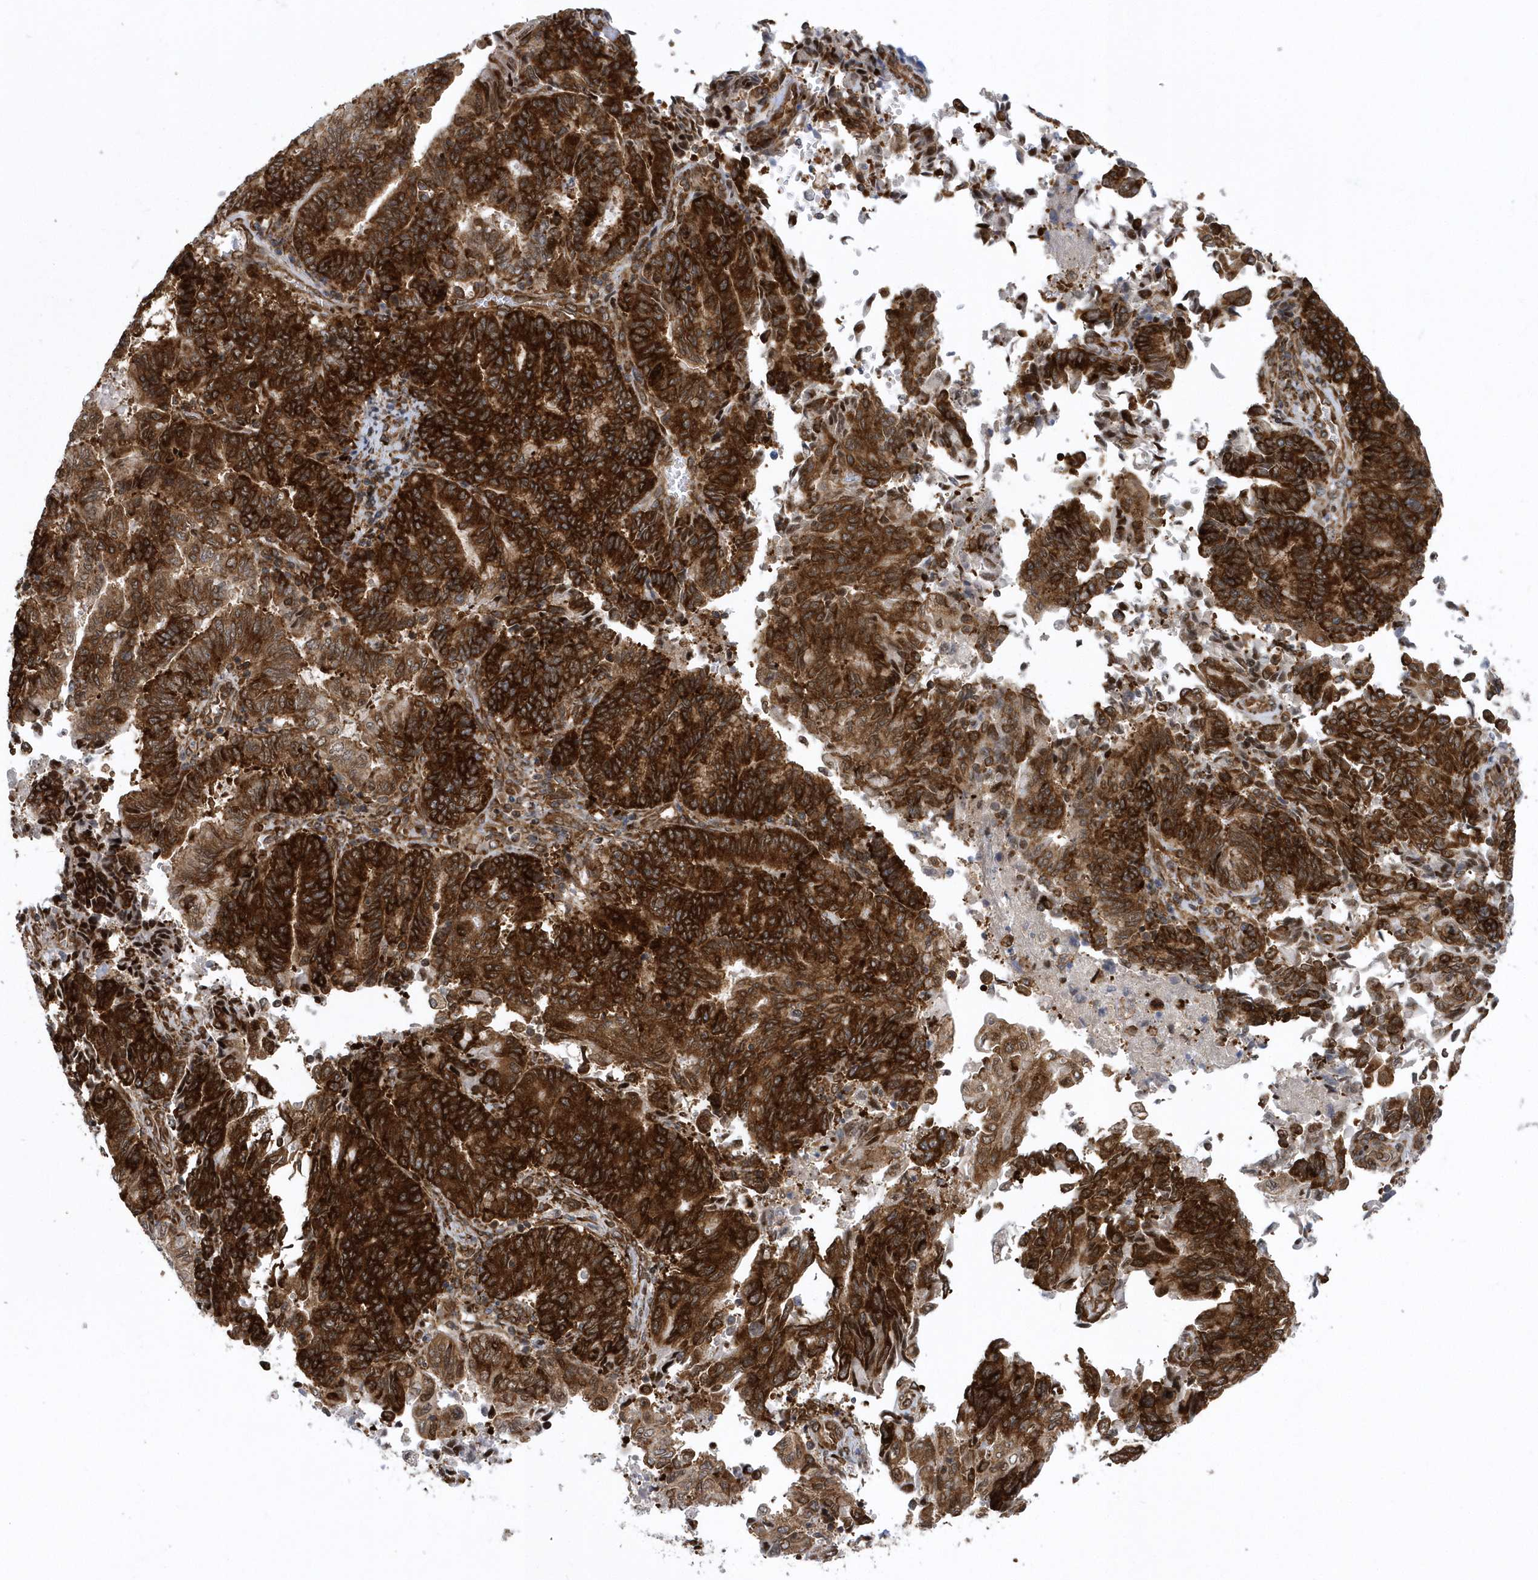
{"staining": {"intensity": "strong", "quantity": ">75%", "location": "cytoplasmic/membranous"}, "tissue": "endometrial cancer", "cell_type": "Tumor cells", "image_type": "cancer", "snomed": [{"axis": "morphology", "description": "Adenocarcinoma, NOS"}, {"axis": "topography", "description": "Endometrium"}], "caption": "A high-resolution image shows immunohistochemistry (IHC) staining of endometrial adenocarcinoma, which exhibits strong cytoplasmic/membranous positivity in about >75% of tumor cells. (Stains: DAB in brown, nuclei in blue, Microscopy: brightfield microscopy at high magnification).", "gene": "PHF1", "patient": {"sex": "female", "age": 80}}